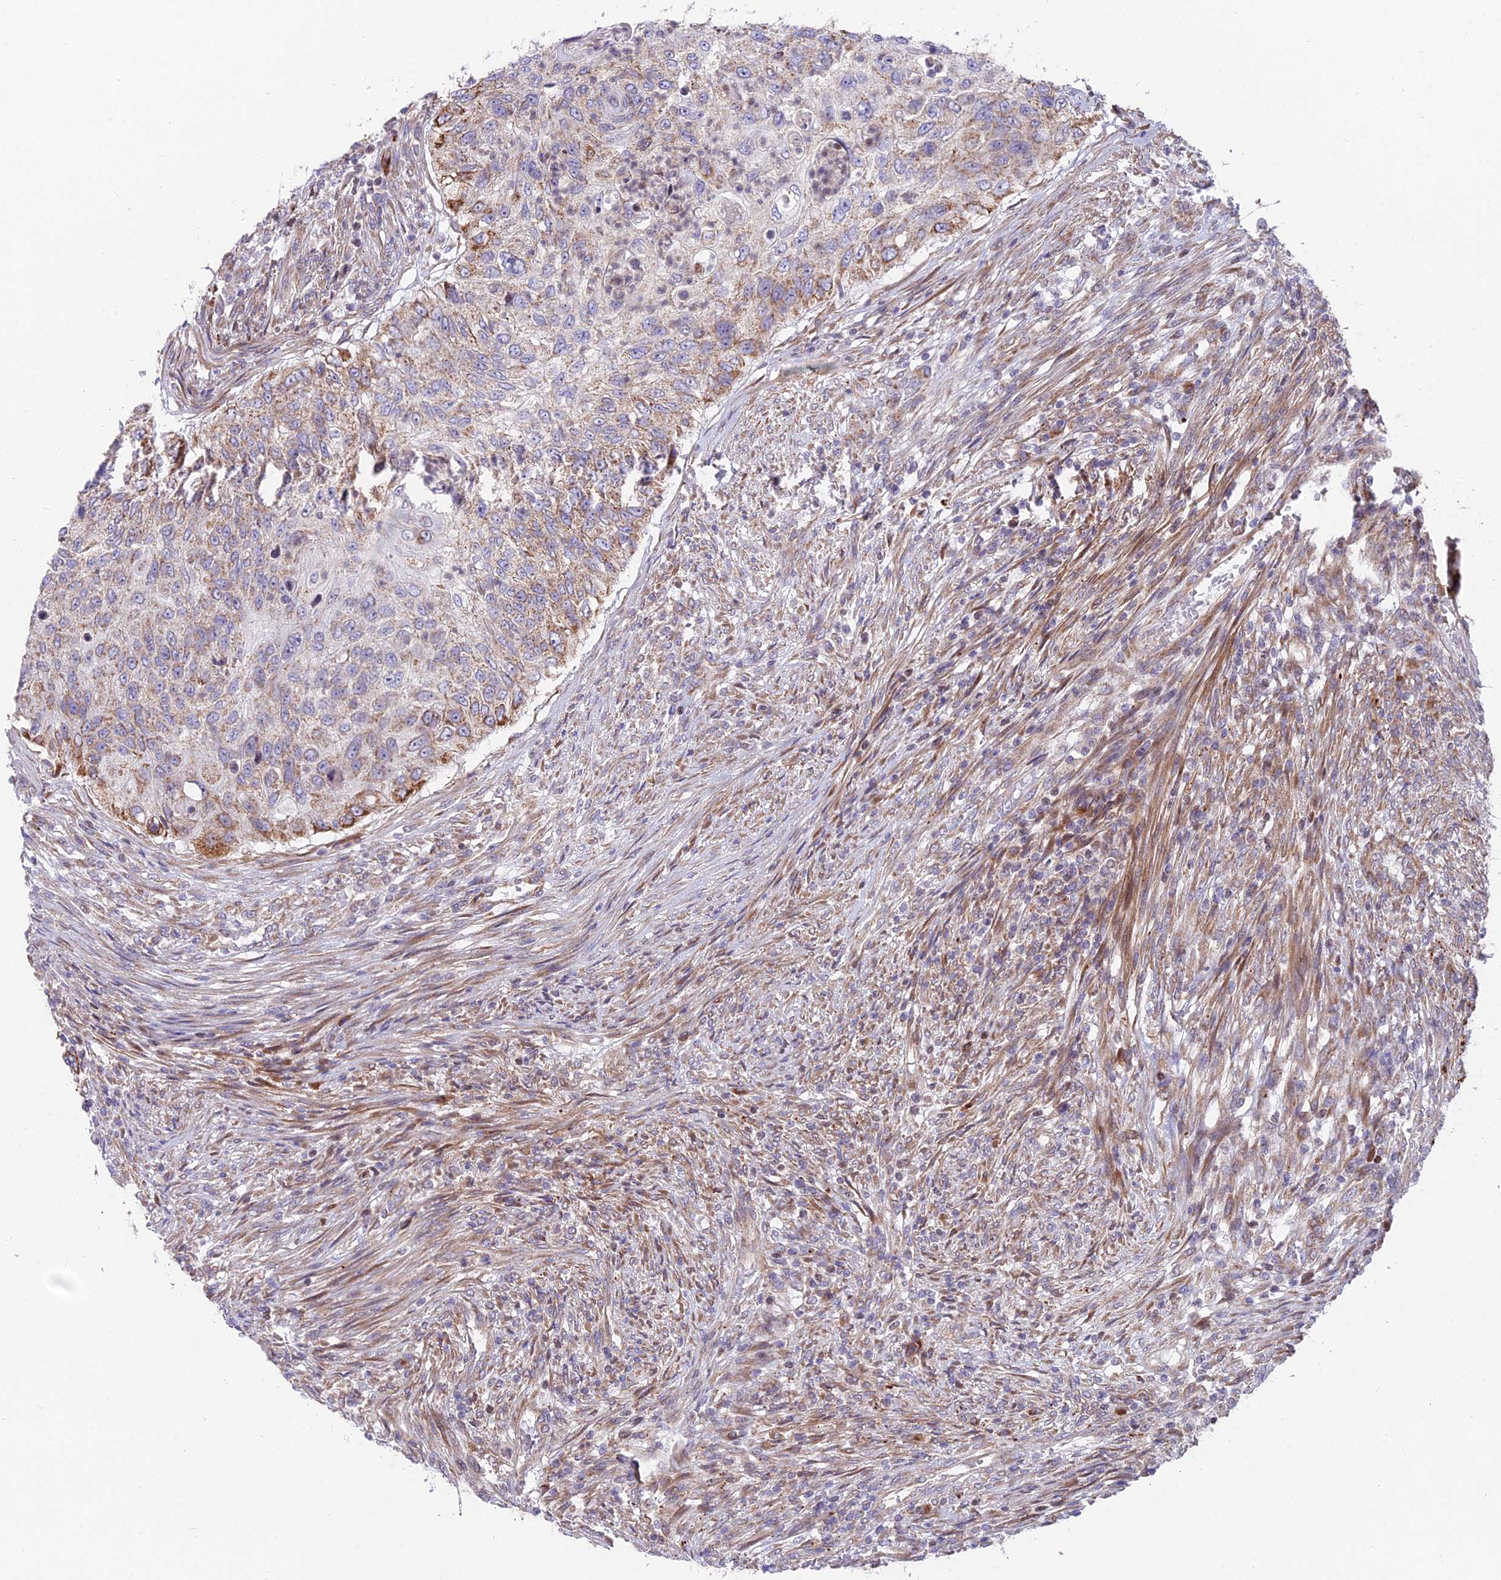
{"staining": {"intensity": "strong", "quantity": "<25%", "location": "cytoplasmic/membranous"}, "tissue": "urothelial cancer", "cell_type": "Tumor cells", "image_type": "cancer", "snomed": [{"axis": "morphology", "description": "Urothelial carcinoma, High grade"}, {"axis": "topography", "description": "Urinary bladder"}], "caption": "Urothelial cancer was stained to show a protein in brown. There is medium levels of strong cytoplasmic/membranous positivity in approximately <25% of tumor cells.", "gene": "TBC1D20", "patient": {"sex": "female", "age": 60}}